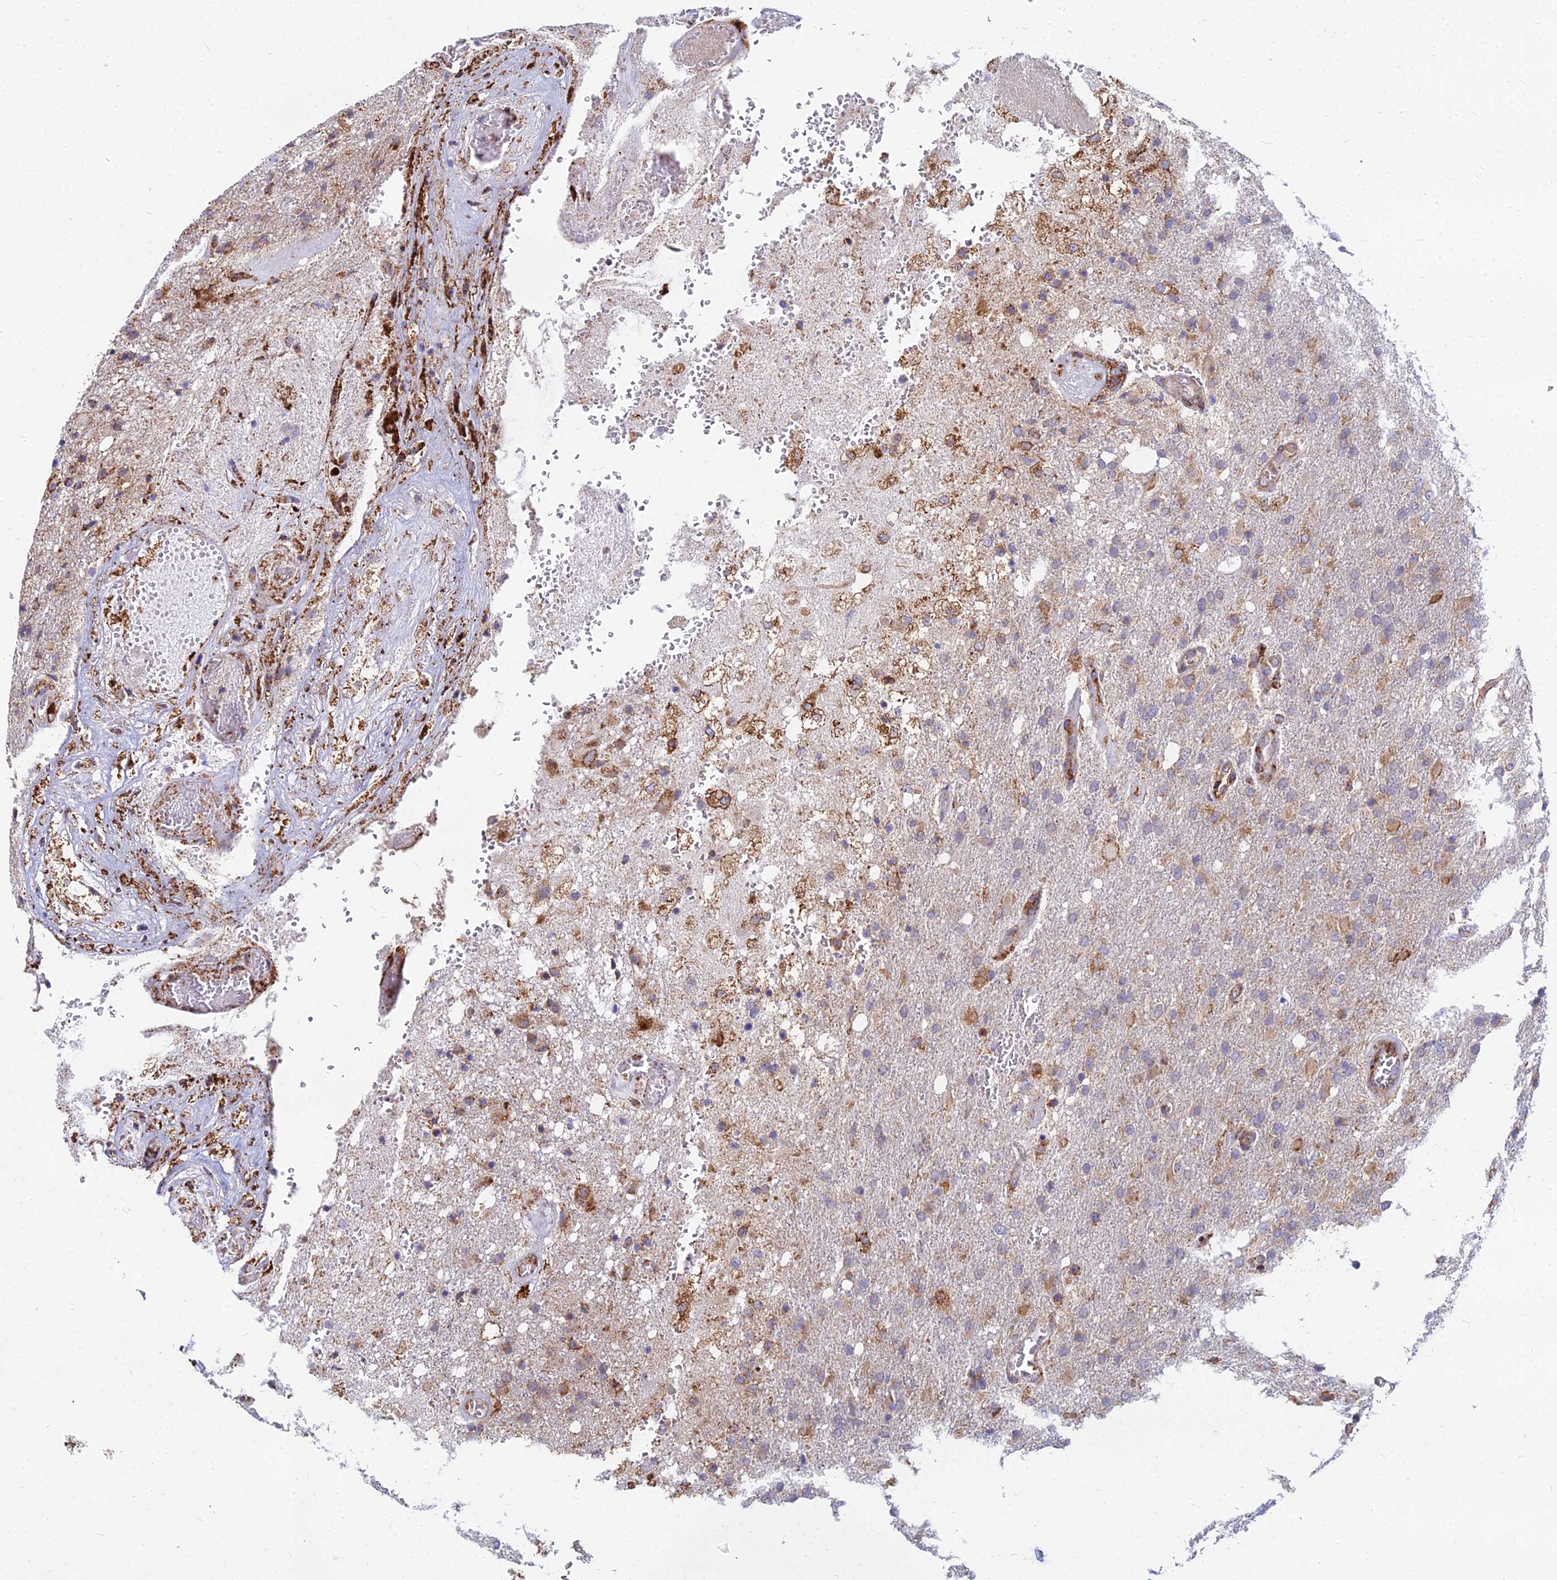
{"staining": {"intensity": "weak", "quantity": "<25%", "location": "cytoplasmic/membranous"}, "tissue": "glioma", "cell_type": "Tumor cells", "image_type": "cancer", "snomed": [{"axis": "morphology", "description": "Glioma, malignant, High grade"}, {"axis": "topography", "description": "Brain"}], "caption": "Malignant glioma (high-grade) was stained to show a protein in brown. There is no significant staining in tumor cells.", "gene": "CCT6B", "patient": {"sex": "female", "age": 74}}